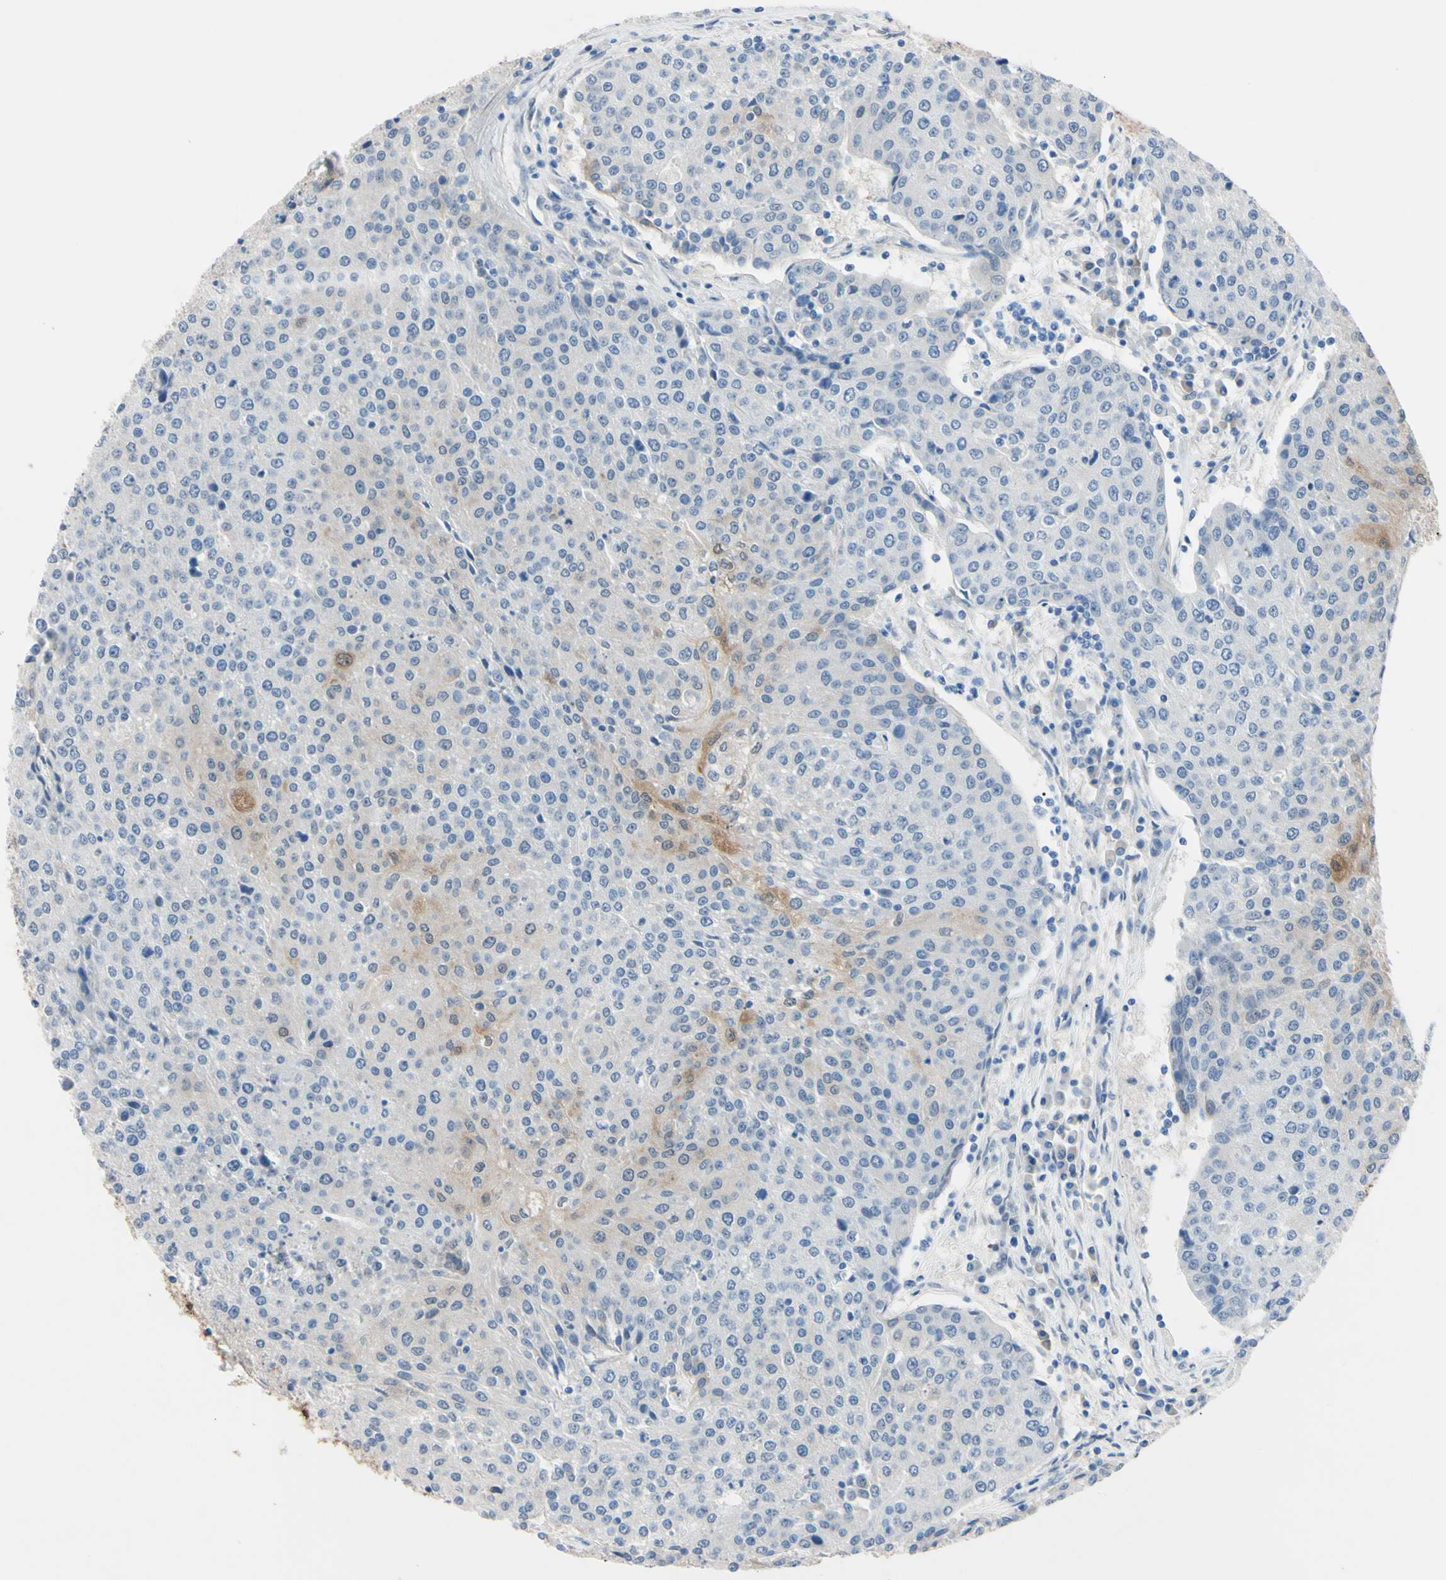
{"staining": {"intensity": "moderate", "quantity": "<25%", "location": "cytoplasmic/membranous"}, "tissue": "urothelial cancer", "cell_type": "Tumor cells", "image_type": "cancer", "snomed": [{"axis": "morphology", "description": "Urothelial carcinoma, High grade"}, {"axis": "topography", "description": "Urinary bladder"}], "caption": "A low amount of moderate cytoplasmic/membranous expression is seen in about <25% of tumor cells in urothelial cancer tissue. The staining was performed using DAB (3,3'-diaminobenzidine) to visualize the protein expression in brown, while the nuclei were stained in blue with hematoxylin (Magnification: 20x).", "gene": "NOL3", "patient": {"sex": "female", "age": 85}}